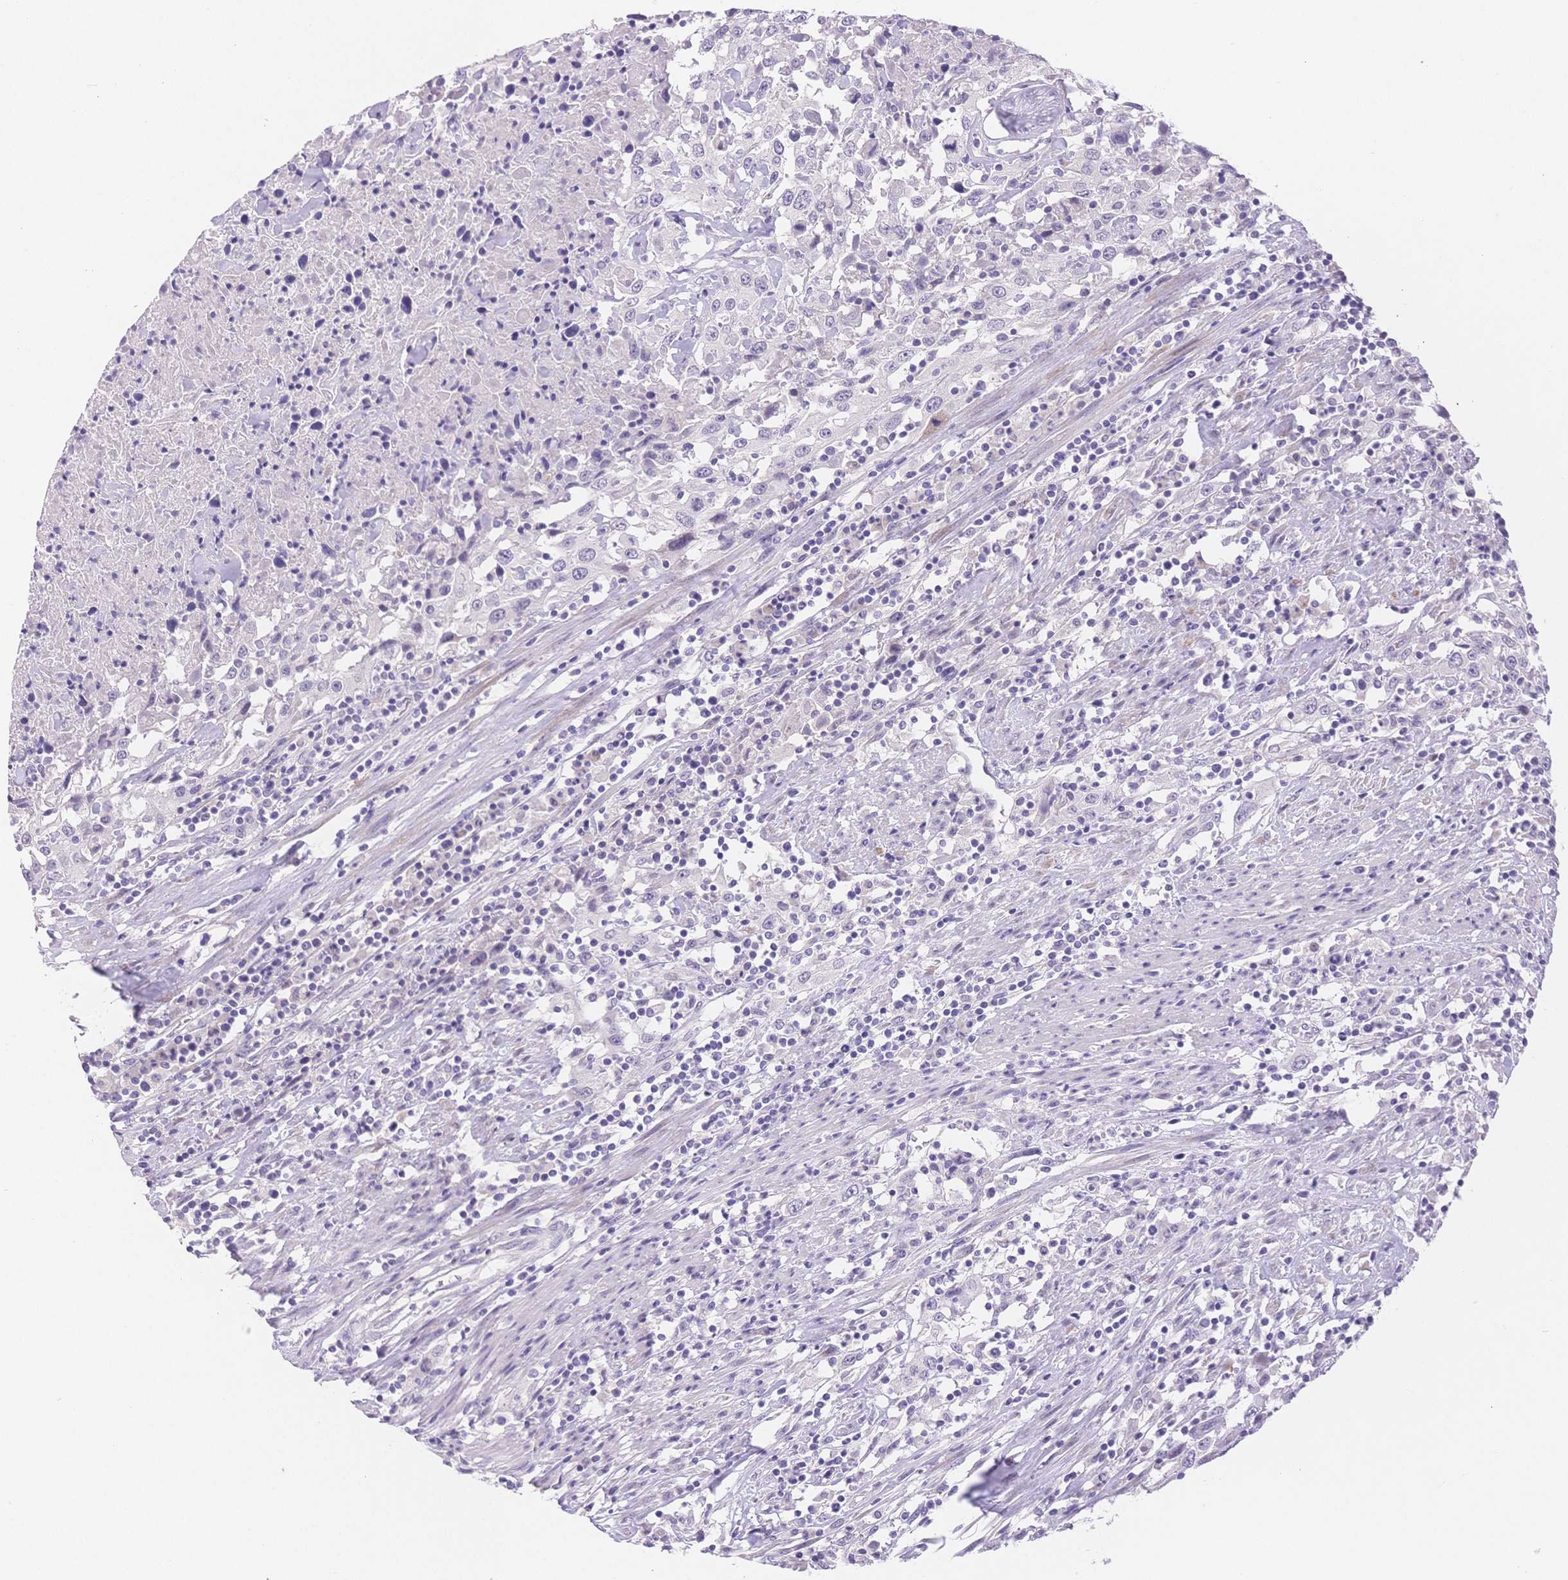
{"staining": {"intensity": "negative", "quantity": "none", "location": "none"}, "tissue": "urothelial cancer", "cell_type": "Tumor cells", "image_type": "cancer", "snomed": [{"axis": "morphology", "description": "Urothelial carcinoma, High grade"}, {"axis": "topography", "description": "Urinary bladder"}], "caption": "A histopathology image of urothelial cancer stained for a protein displays no brown staining in tumor cells.", "gene": "MYOM1", "patient": {"sex": "male", "age": 61}}